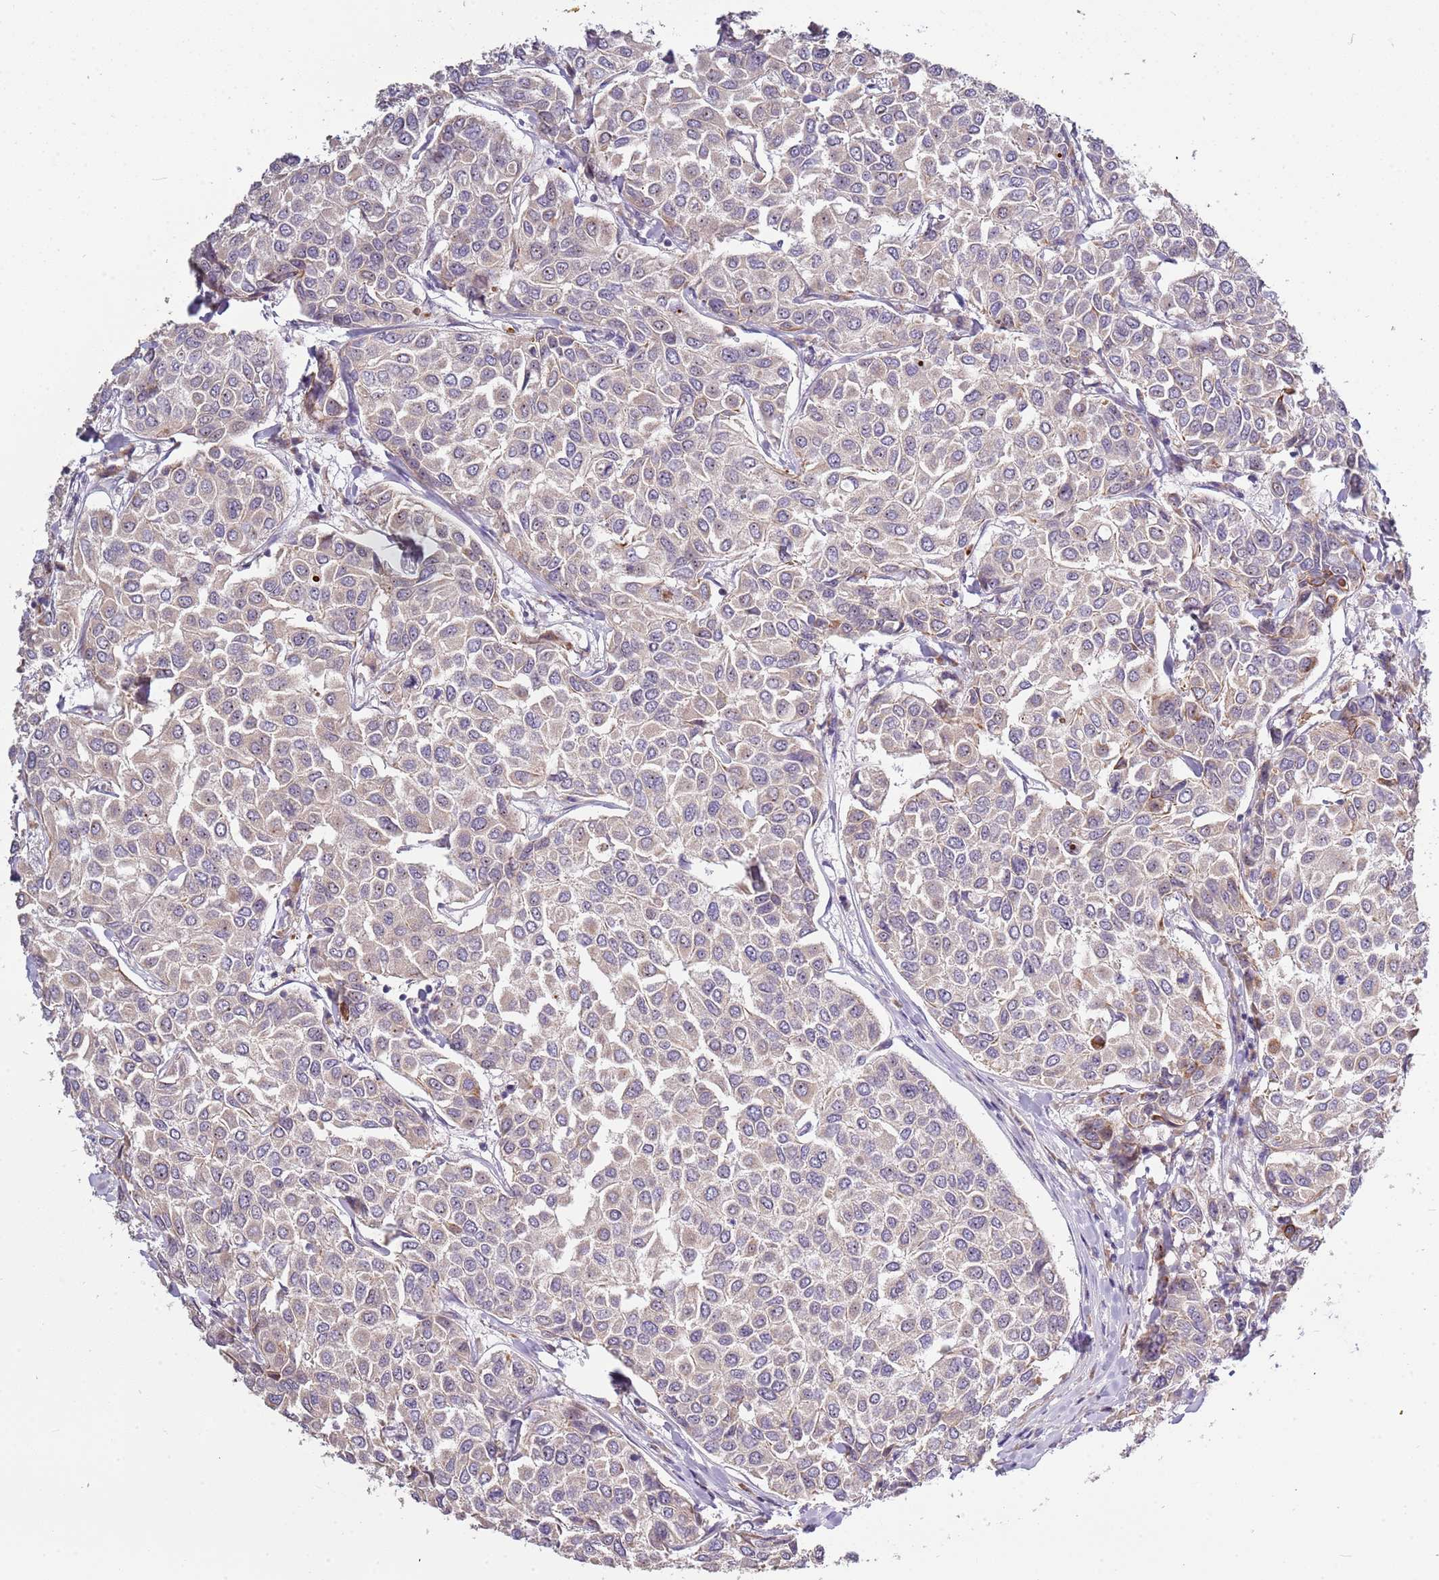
{"staining": {"intensity": "weak", "quantity": "<25%", "location": "cytoplasmic/membranous"}, "tissue": "breast cancer", "cell_type": "Tumor cells", "image_type": "cancer", "snomed": [{"axis": "morphology", "description": "Duct carcinoma"}, {"axis": "topography", "description": "Breast"}], "caption": "Tumor cells are negative for brown protein staining in breast intraductal carcinoma.", "gene": "UCMA", "patient": {"sex": "female", "age": 55}}